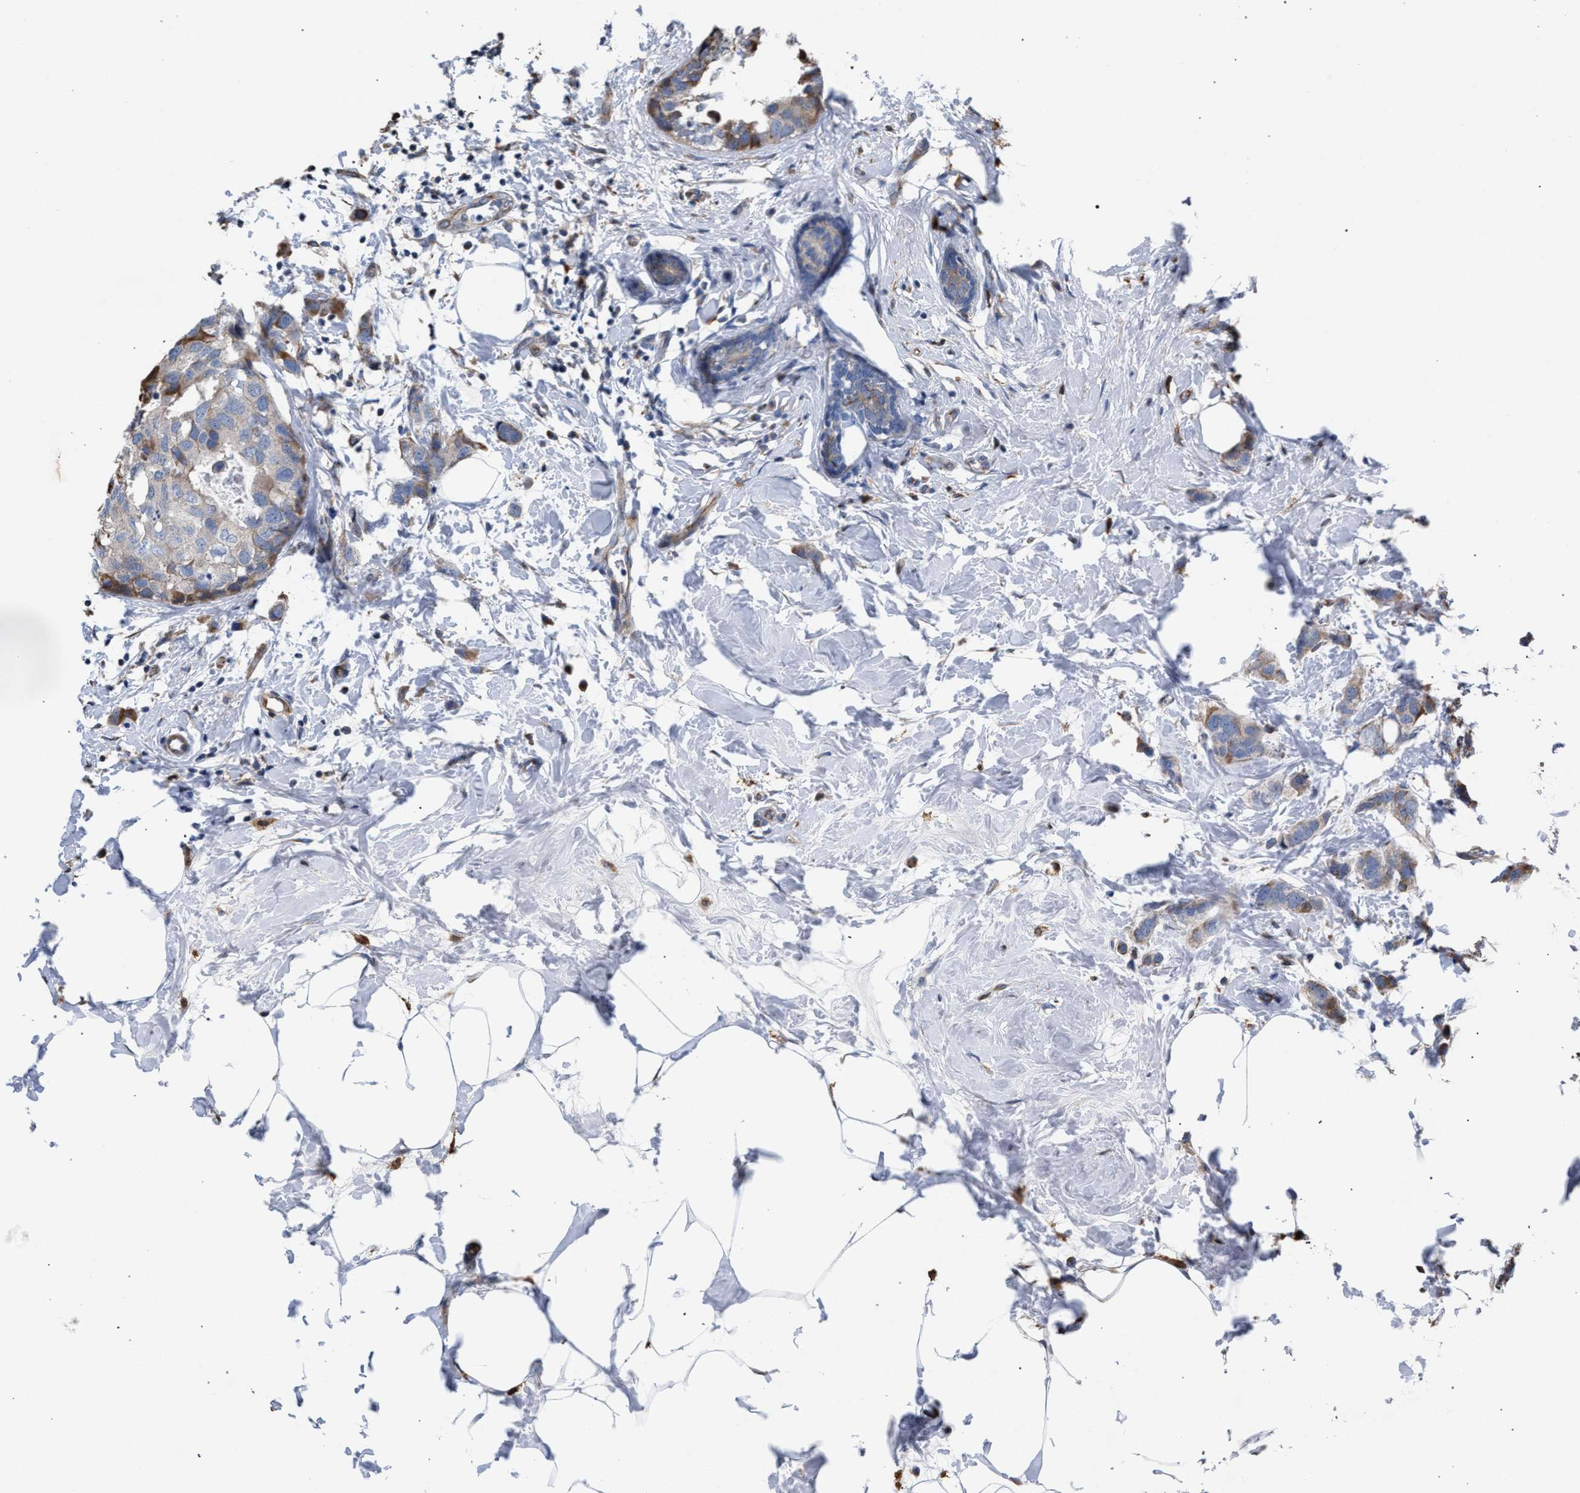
{"staining": {"intensity": "moderate", "quantity": "<25%", "location": "cytoplasmic/membranous"}, "tissue": "breast cancer", "cell_type": "Tumor cells", "image_type": "cancer", "snomed": [{"axis": "morphology", "description": "Normal tissue, NOS"}, {"axis": "morphology", "description": "Duct carcinoma"}, {"axis": "topography", "description": "Breast"}], "caption": "The immunohistochemical stain shows moderate cytoplasmic/membranous expression in tumor cells of breast infiltrating ductal carcinoma tissue. (DAB (3,3'-diaminobenzidine) = brown stain, brightfield microscopy at high magnification).", "gene": "RNF135", "patient": {"sex": "female", "age": 50}}